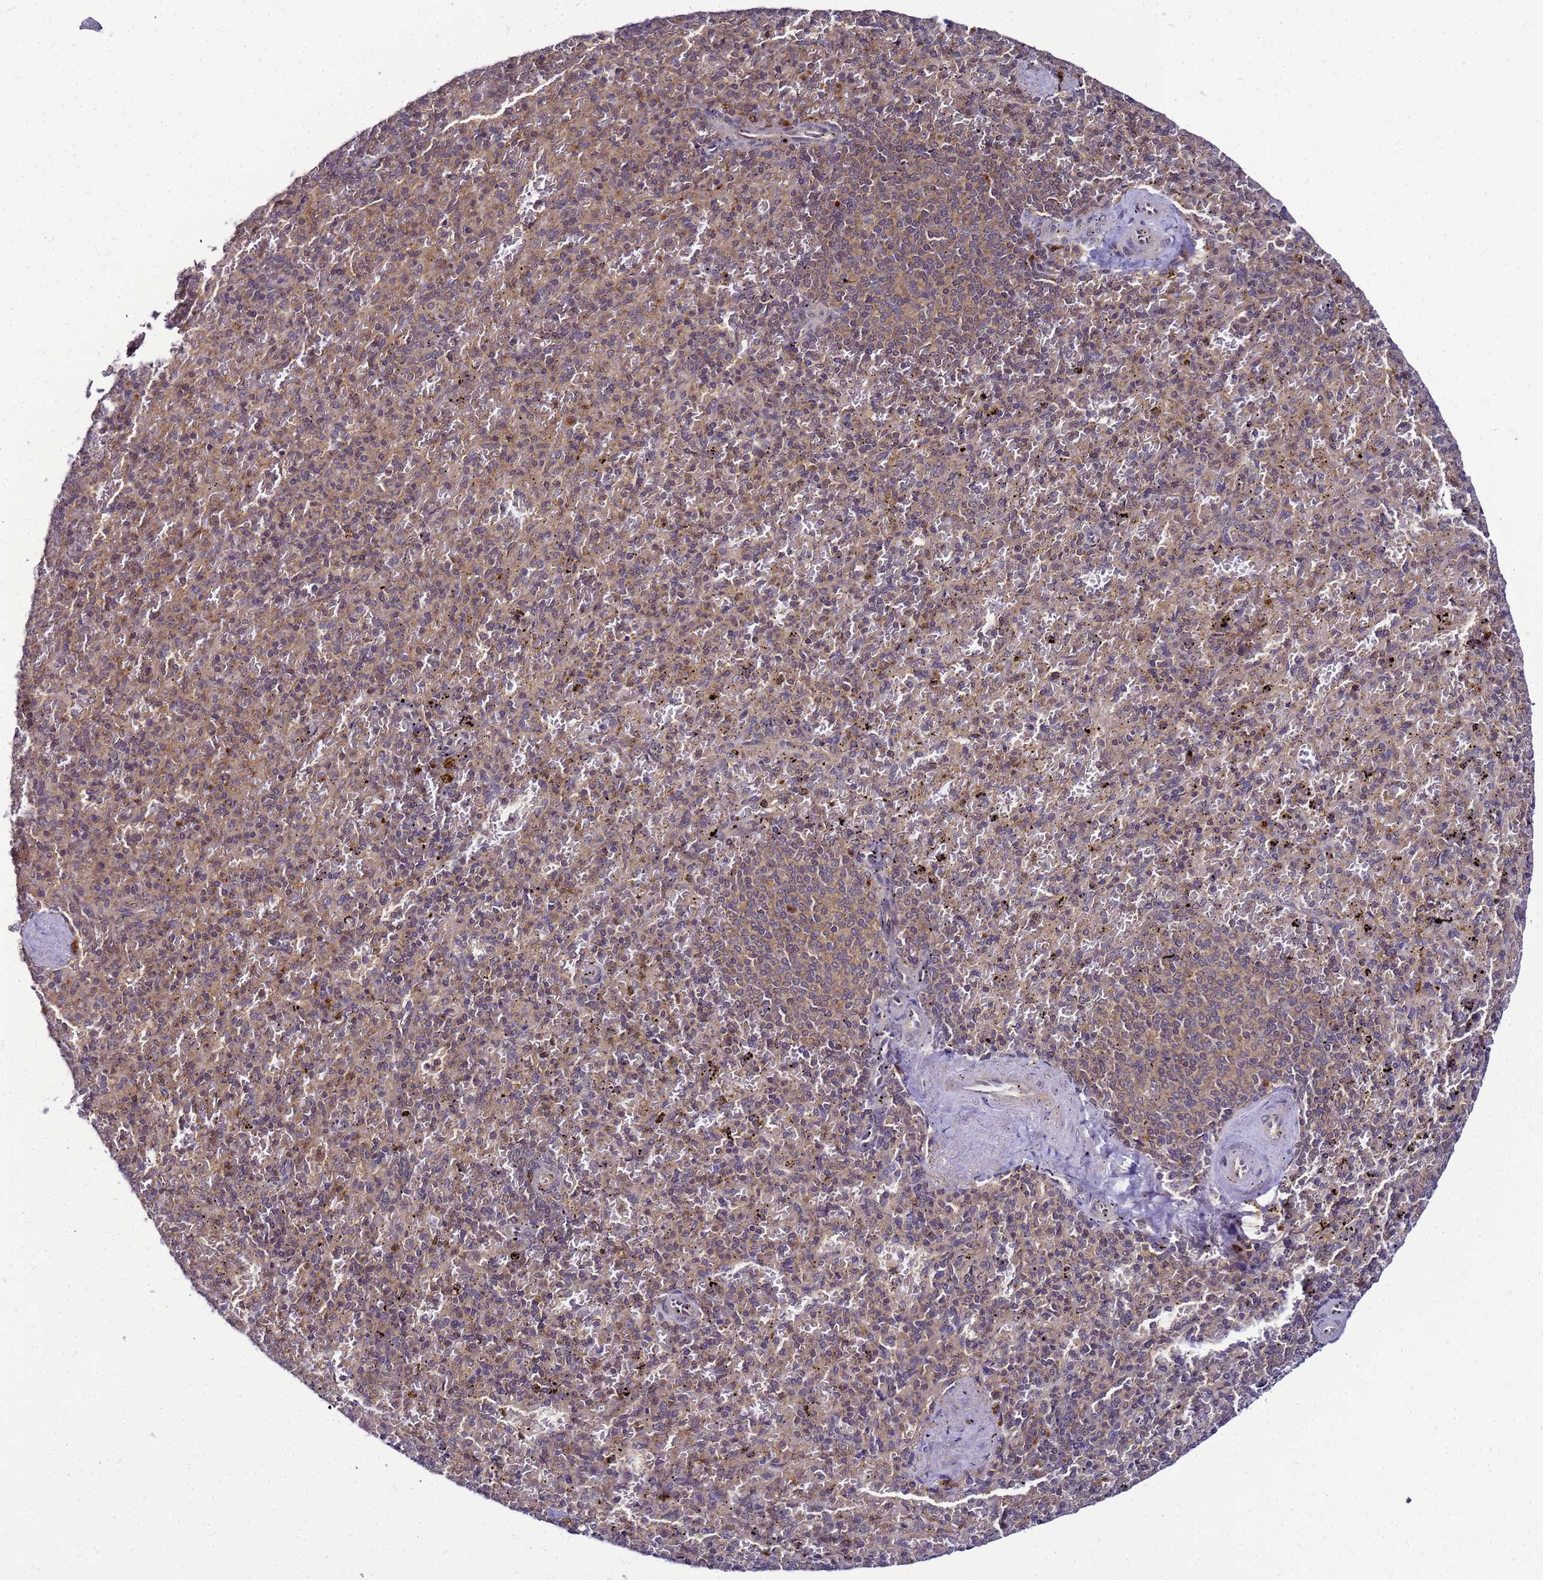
{"staining": {"intensity": "weak", "quantity": "25%-75%", "location": "cytoplasmic/membranous"}, "tissue": "spleen", "cell_type": "Cells in red pulp", "image_type": "normal", "snomed": [{"axis": "morphology", "description": "Normal tissue, NOS"}, {"axis": "topography", "description": "Spleen"}], "caption": "About 25%-75% of cells in red pulp in benign human spleen show weak cytoplasmic/membranous protein positivity as visualized by brown immunohistochemical staining.", "gene": "SAT1", "patient": {"sex": "male", "age": 82}}